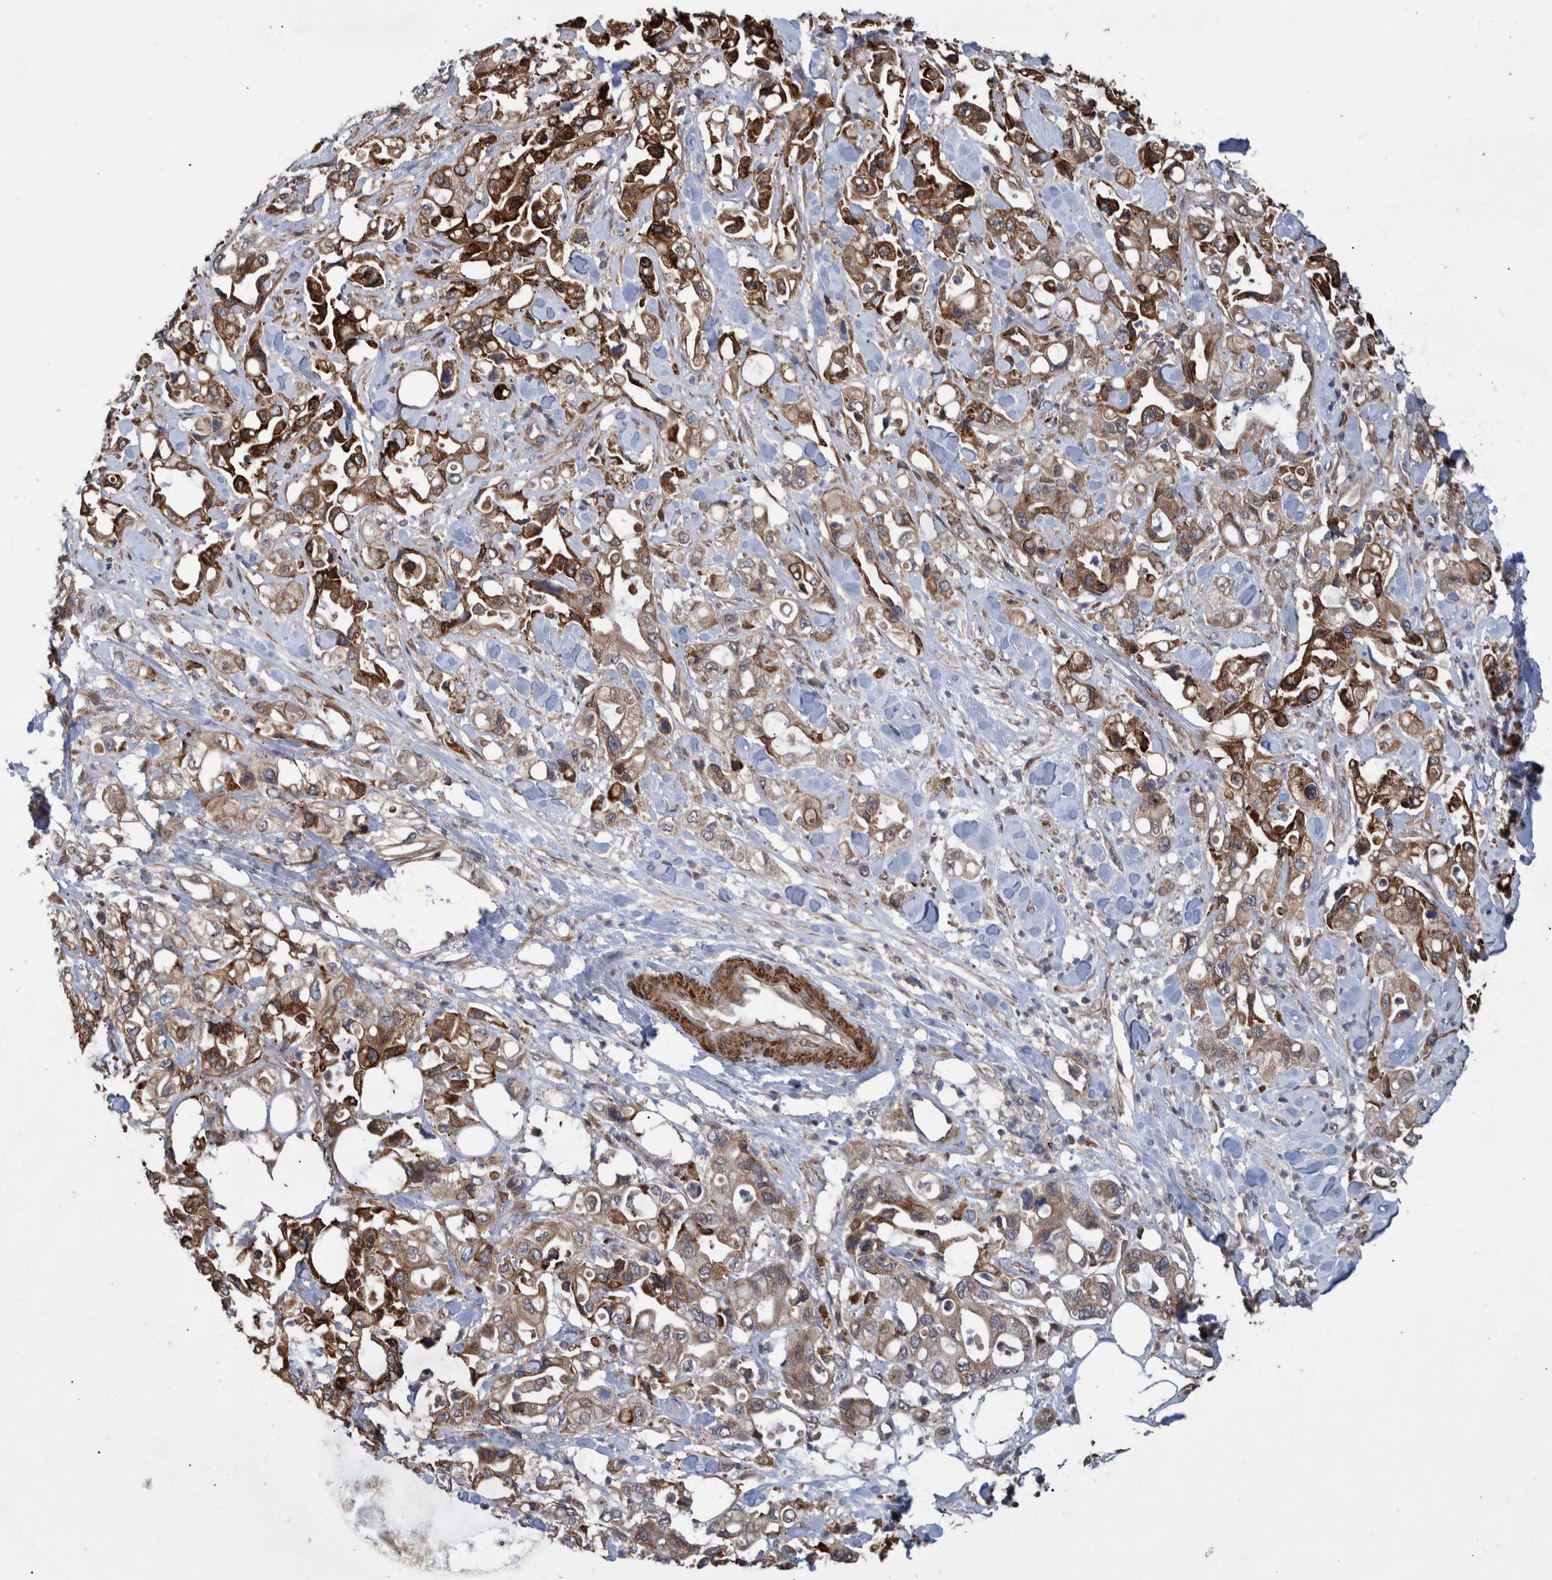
{"staining": {"intensity": "moderate", "quantity": ">75%", "location": "cytoplasmic/membranous"}, "tissue": "pancreatic cancer", "cell_type": "Tumor cells", "image_type": "cancer", "snomed": [{"axis": "morphology", "description": "Adenocarcinoma, NOS"}, {"axis": "topography", "description": "Pancreas"}], "caption": "Pancreatic adenocarcinoma was stained to show a protein in brown. There is medium levels of moderate cytoplasmic/membranous expression in approximately >75% of tumor cells.", "gene": "B3GNTL1", "patient": {"sex": "male", "age": 70}}